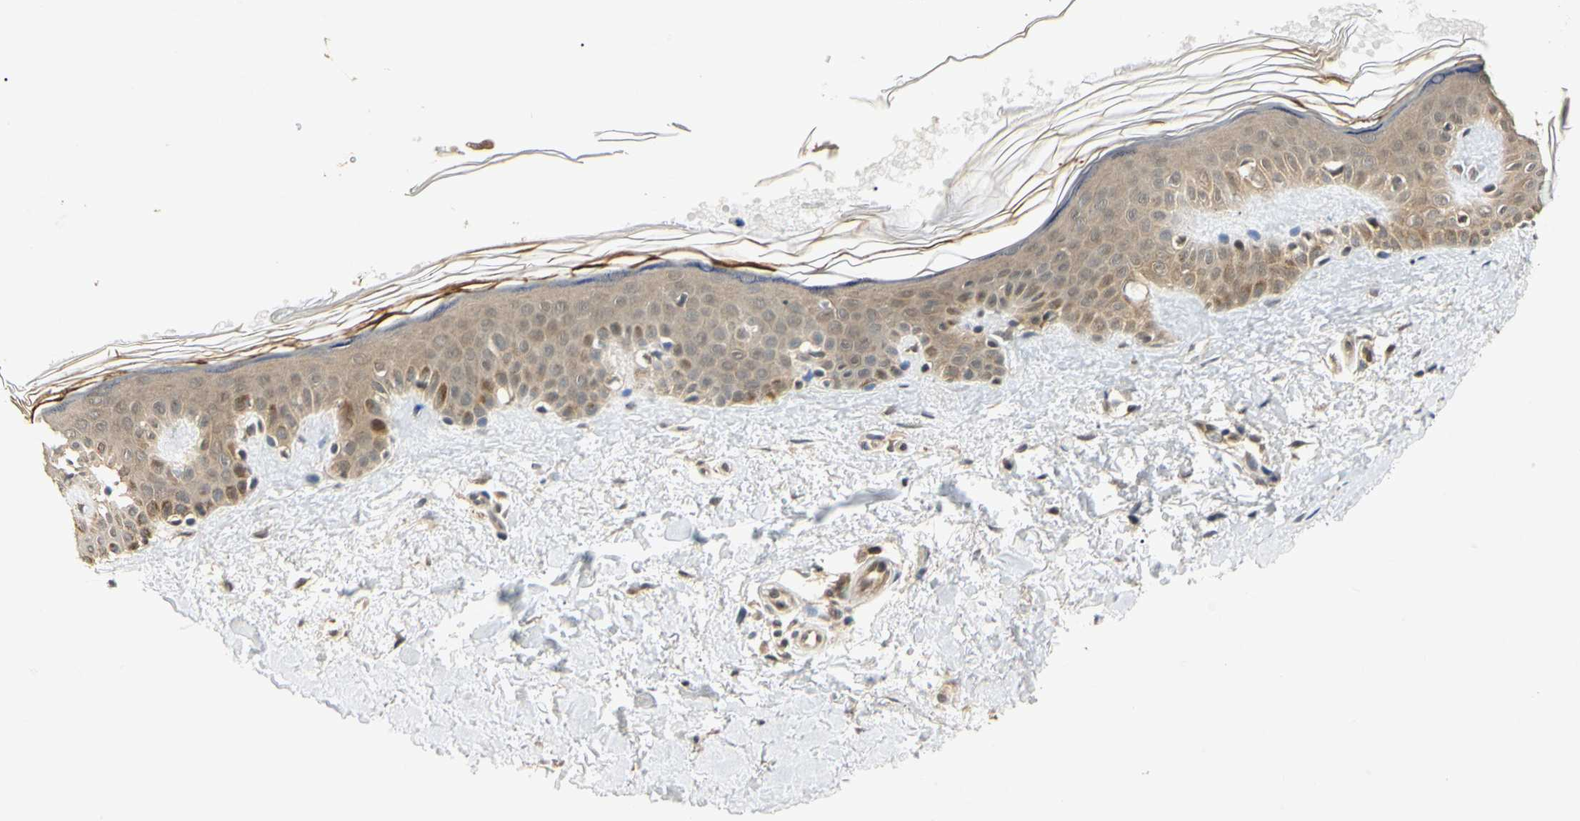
{"staining": {"intensity": "negative", "quantity": "none", "location": "none"}, "tissue": "skin", "cell_type": "Fibroblasts", "image_type": "normal", "snomed": [{"axis": "morphology", "description": "Normal tissue, NOS"}, {"axis": "topography", "description": "Skin"}], "caption": "Skin stained for a protein using IHC reveals no staining fibroblasts.", "gene": "UBE2Z", "patient": {"sex": "male", "age": 67}}